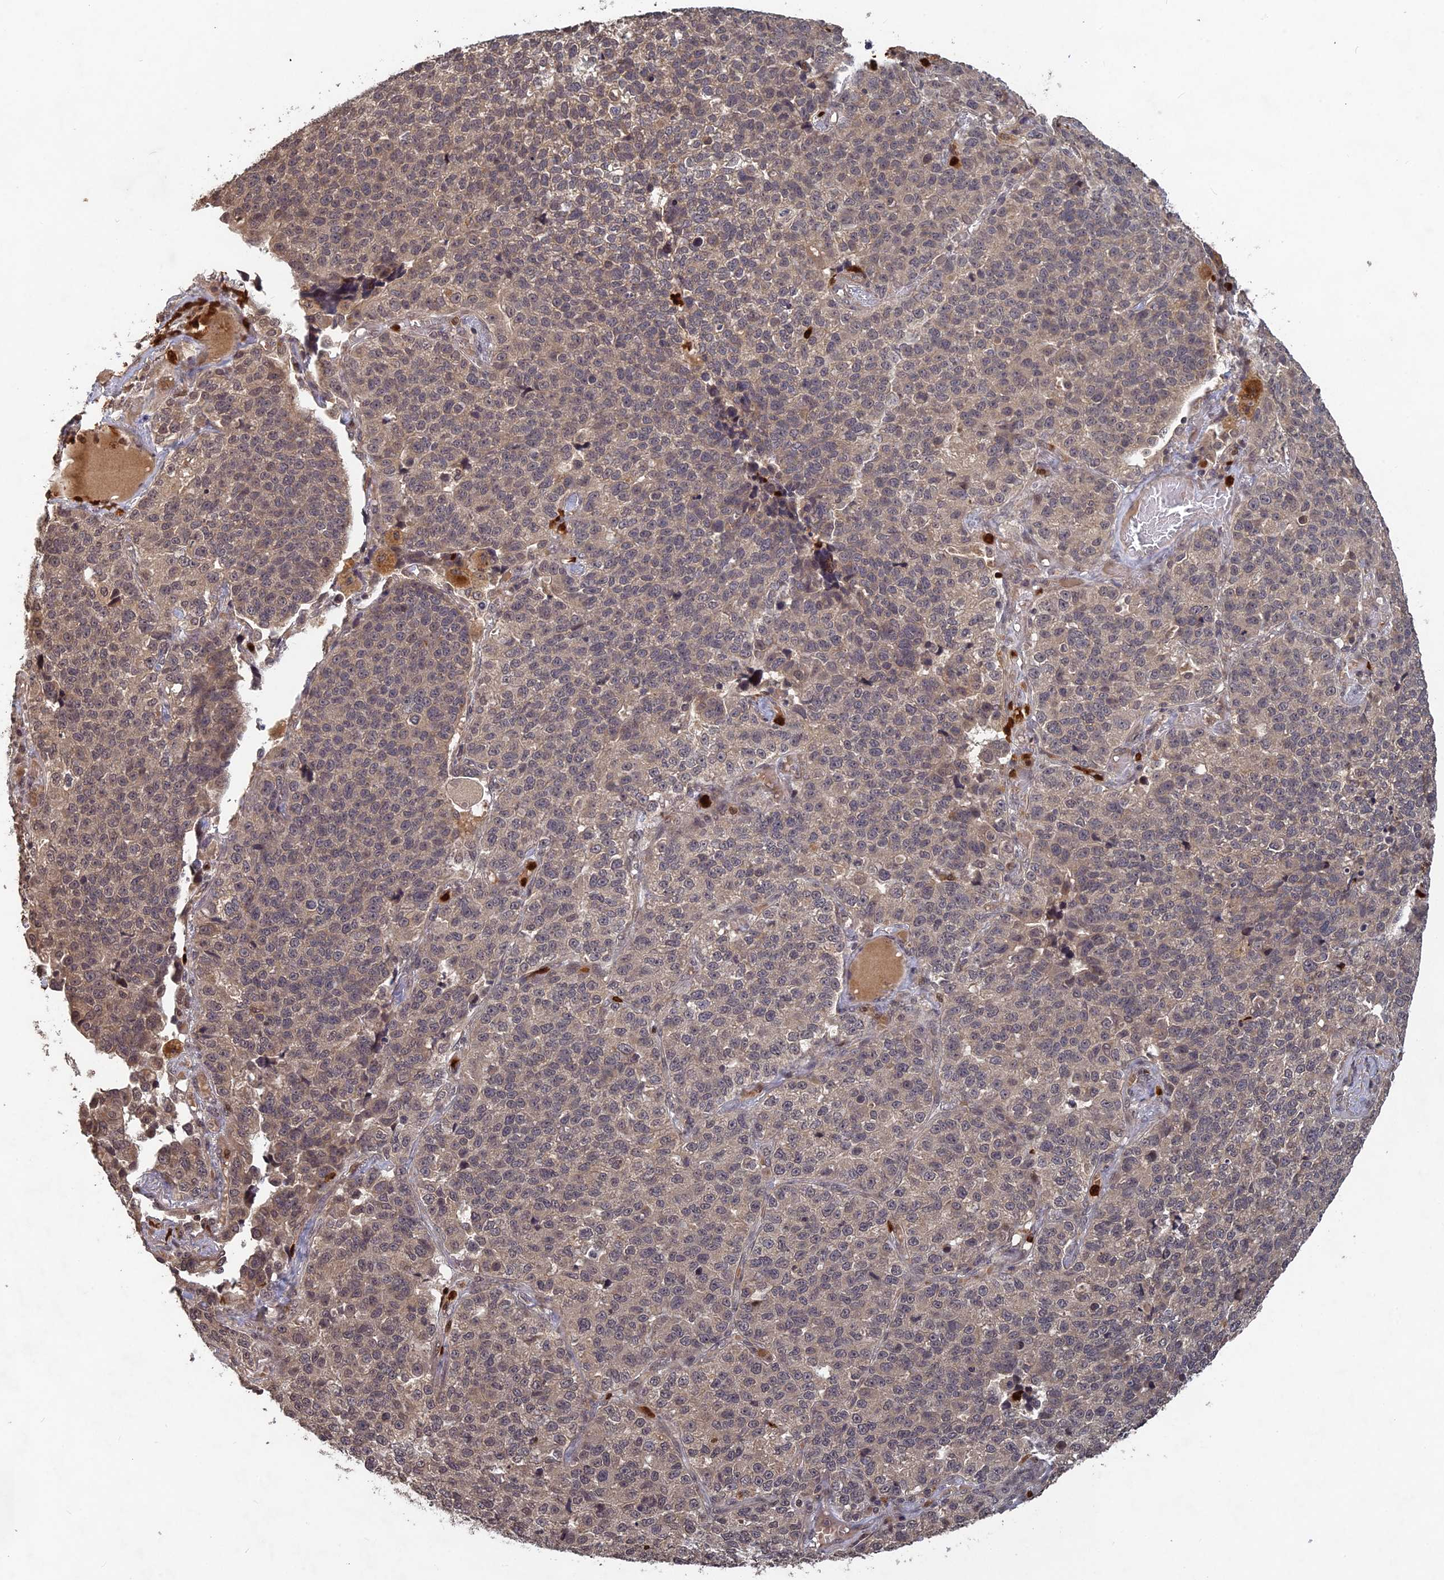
{"staining": {"intensity": "weak", "quantity": "<25%", "location": "nuclear"}, "tissue": "lung cancer", "cell_type": "Tumor cells", "image_type": "cancer", "snomed": [{"axis": "morphology", "description": "Adenocarcinoma, NOS"}, {"axis": "topography", "description": "Lung"}], "caption": "High magnification brightfield microscopy of lung cancer (adenocarcinoma) stained with DAB (3,3'-diaminobenzidine) (brown) and counterstained with hematoxylin (blue): tumor cells show no significant expression.", "gene": "SRMS", "patient": {"sex": "male", "age": 49}}